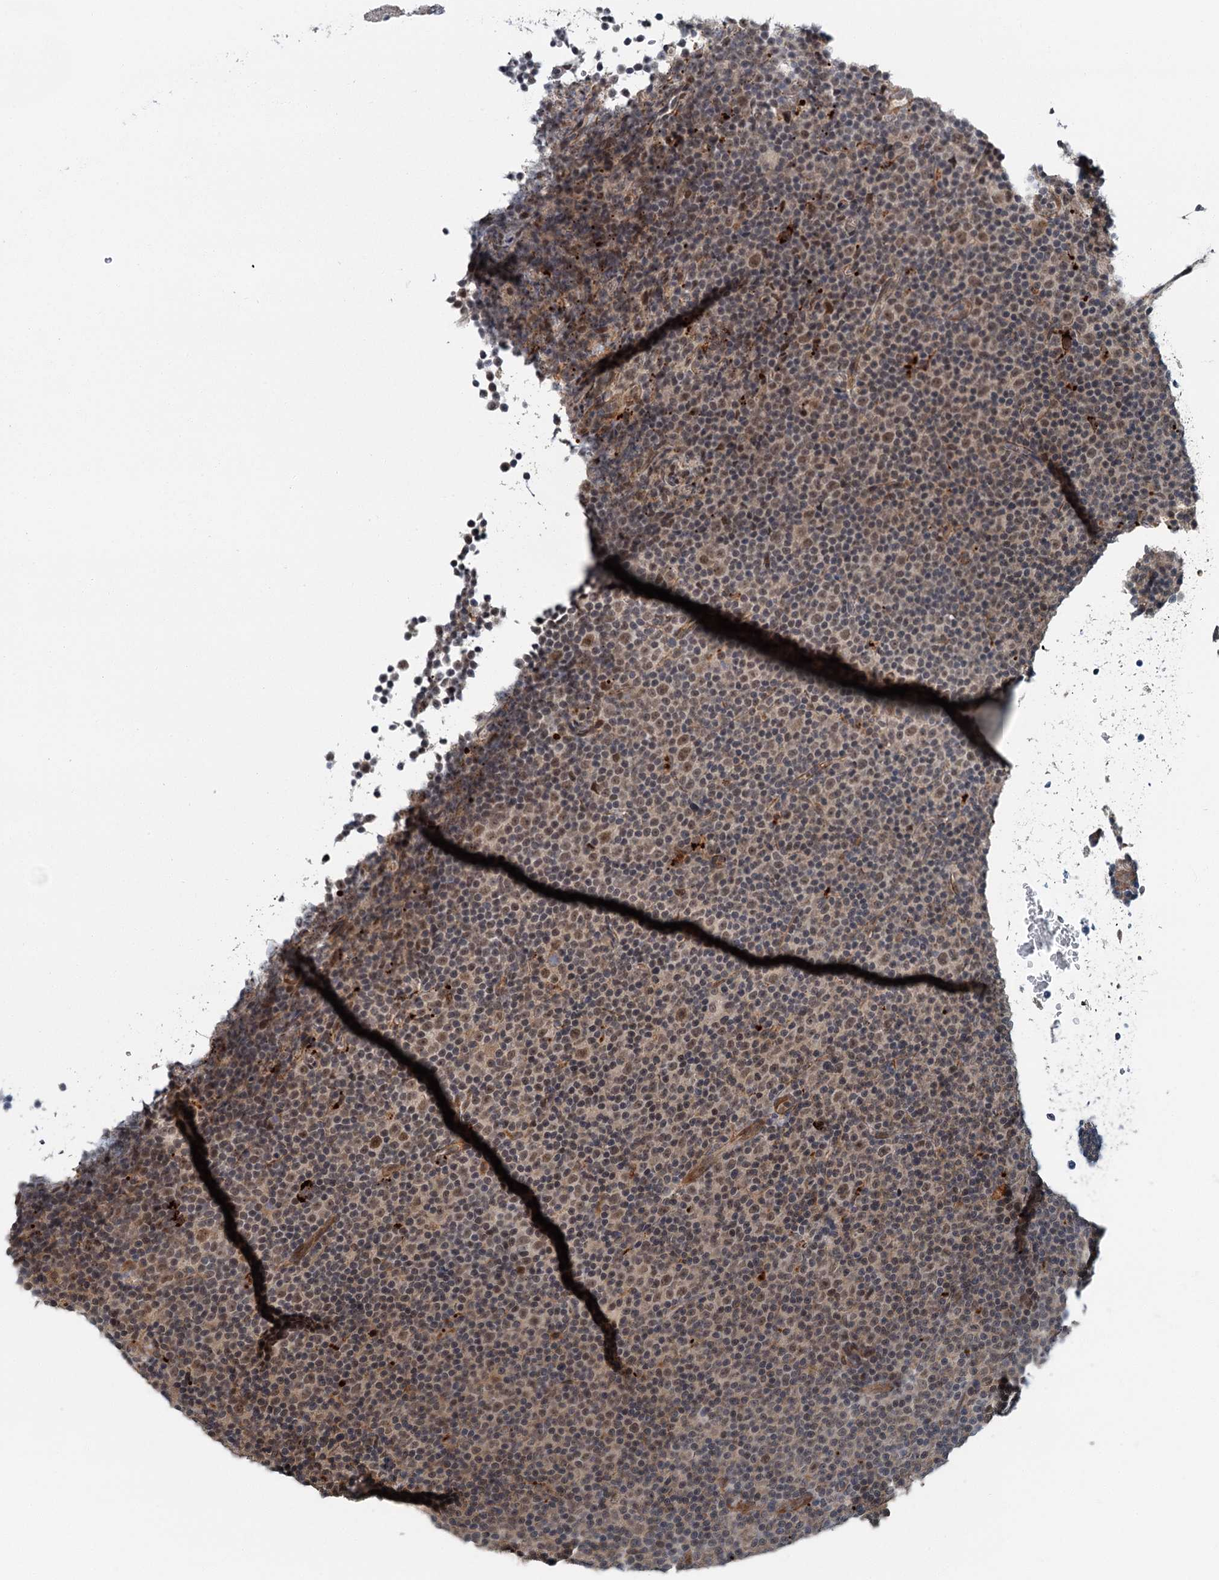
{"staining": {"intensity": "moderate", "quantity": ">75%", "location": "nuclear"}, "tissue": "lymphoma", "cell_type": "Tumor cells", "image_type": "cancer", "snomed": [{"axis": "morphology", "description": "Malignant lymphoma, non-Hodgkin's type, Low grade"}, {"axis": "topography", "description": "Lymph node"}], "caption": "Immunohistochemistry histopathology image of neoplastic tissue: malignant lymphoma, non-Hodgkin's type (low-grade) stained using immunohistochemistry (IHC) demonstrates medium levels of moderate protein expression localized specifically in the nuclear of tumor cells, appearing as a nuclear brown color.", "gene": "TAS2R42", "patient": {"sex": "female", "age": 67}}